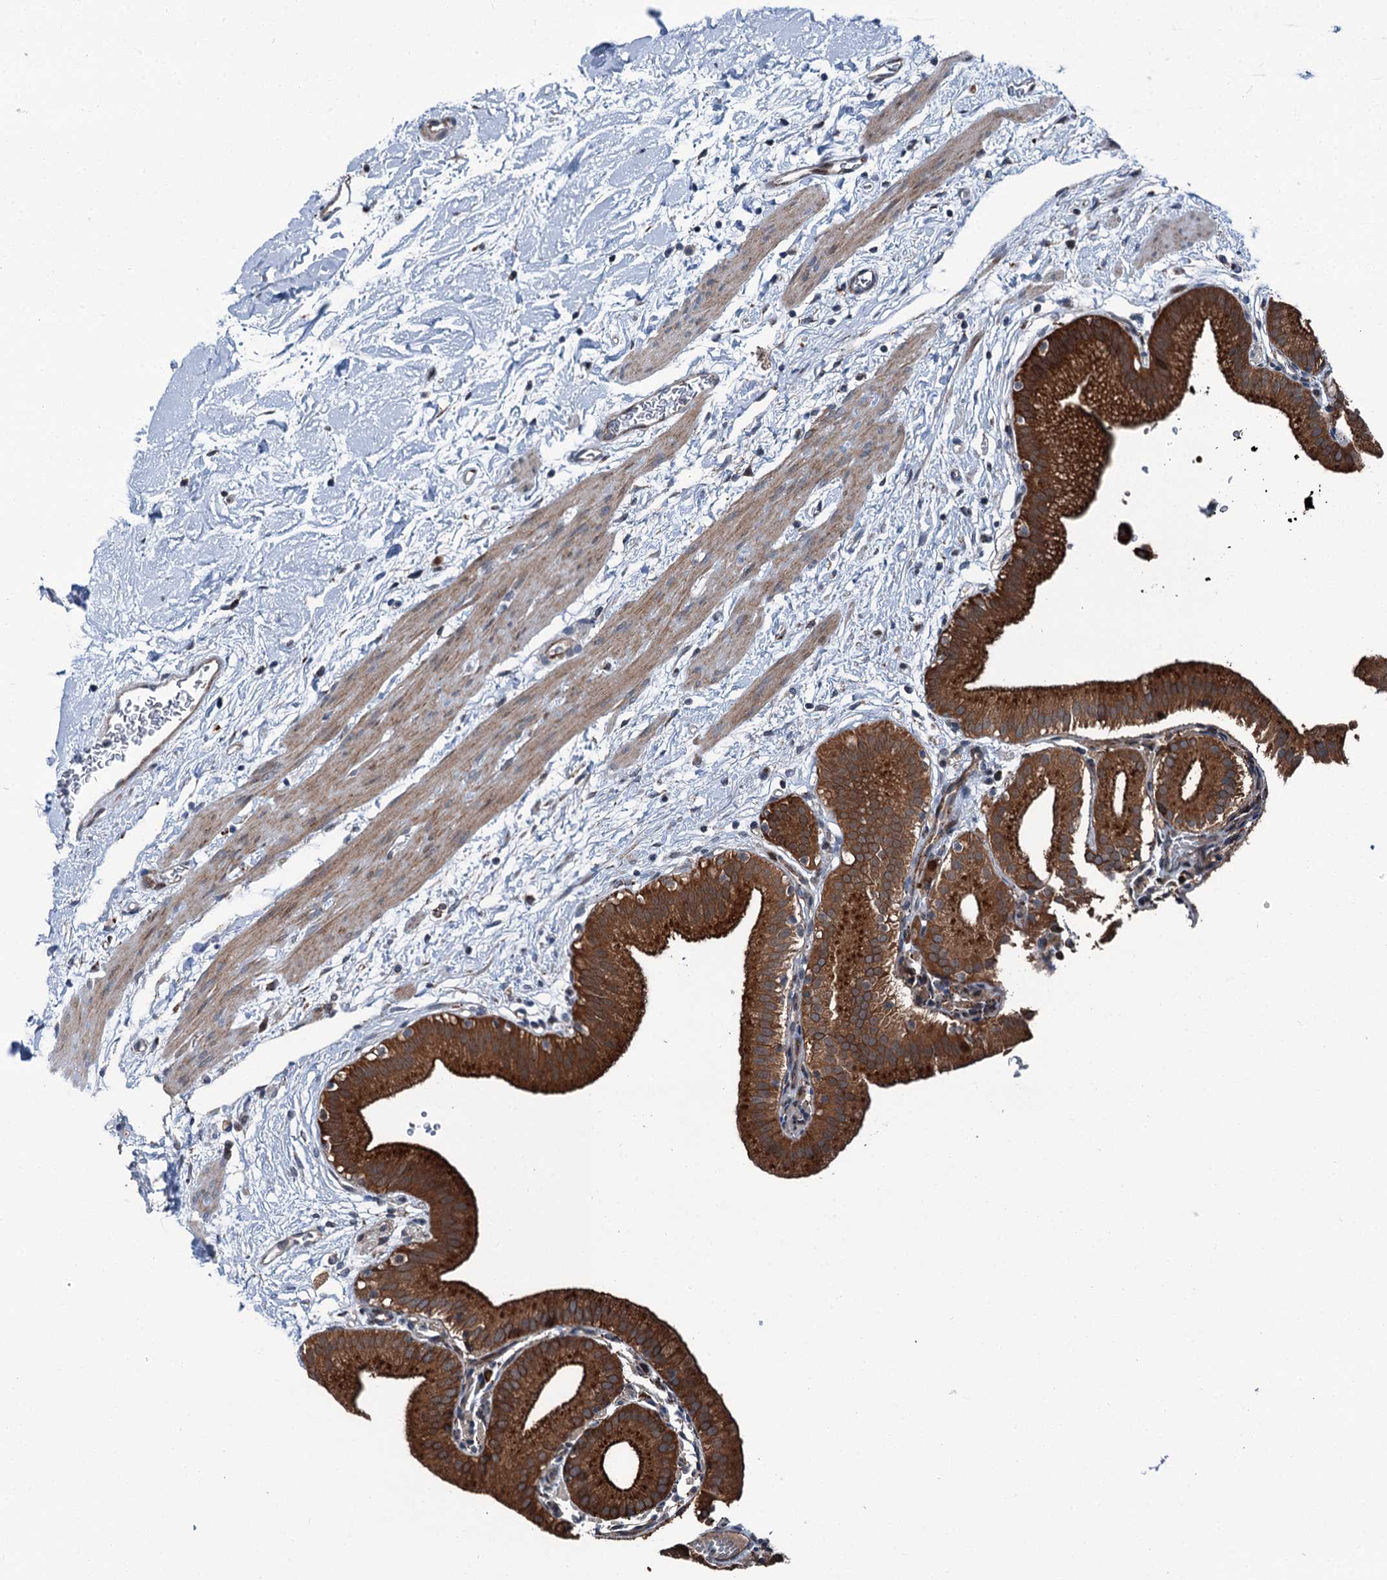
{"staining": {"intensity": "strong", "quantity": ">75%", "location": "cytoplasmic/membranous"}, "tissue": "gallbladder", "cell_type": "Glandular cells", "image_type": "normal", "snomed": [{"axis": "morphology", "description": "Normal tissue, NOS"}, {"axis": "topography", "description": "Gallbladder"}], "caption": "Immunohistochemical staining of normal gallbladder exhibits high levels of strong cytoplasmic/membranous staining in about >75% of glandular cells.", "gene": "POLR1D", "patient": {"sex": "male", "age": 55}}